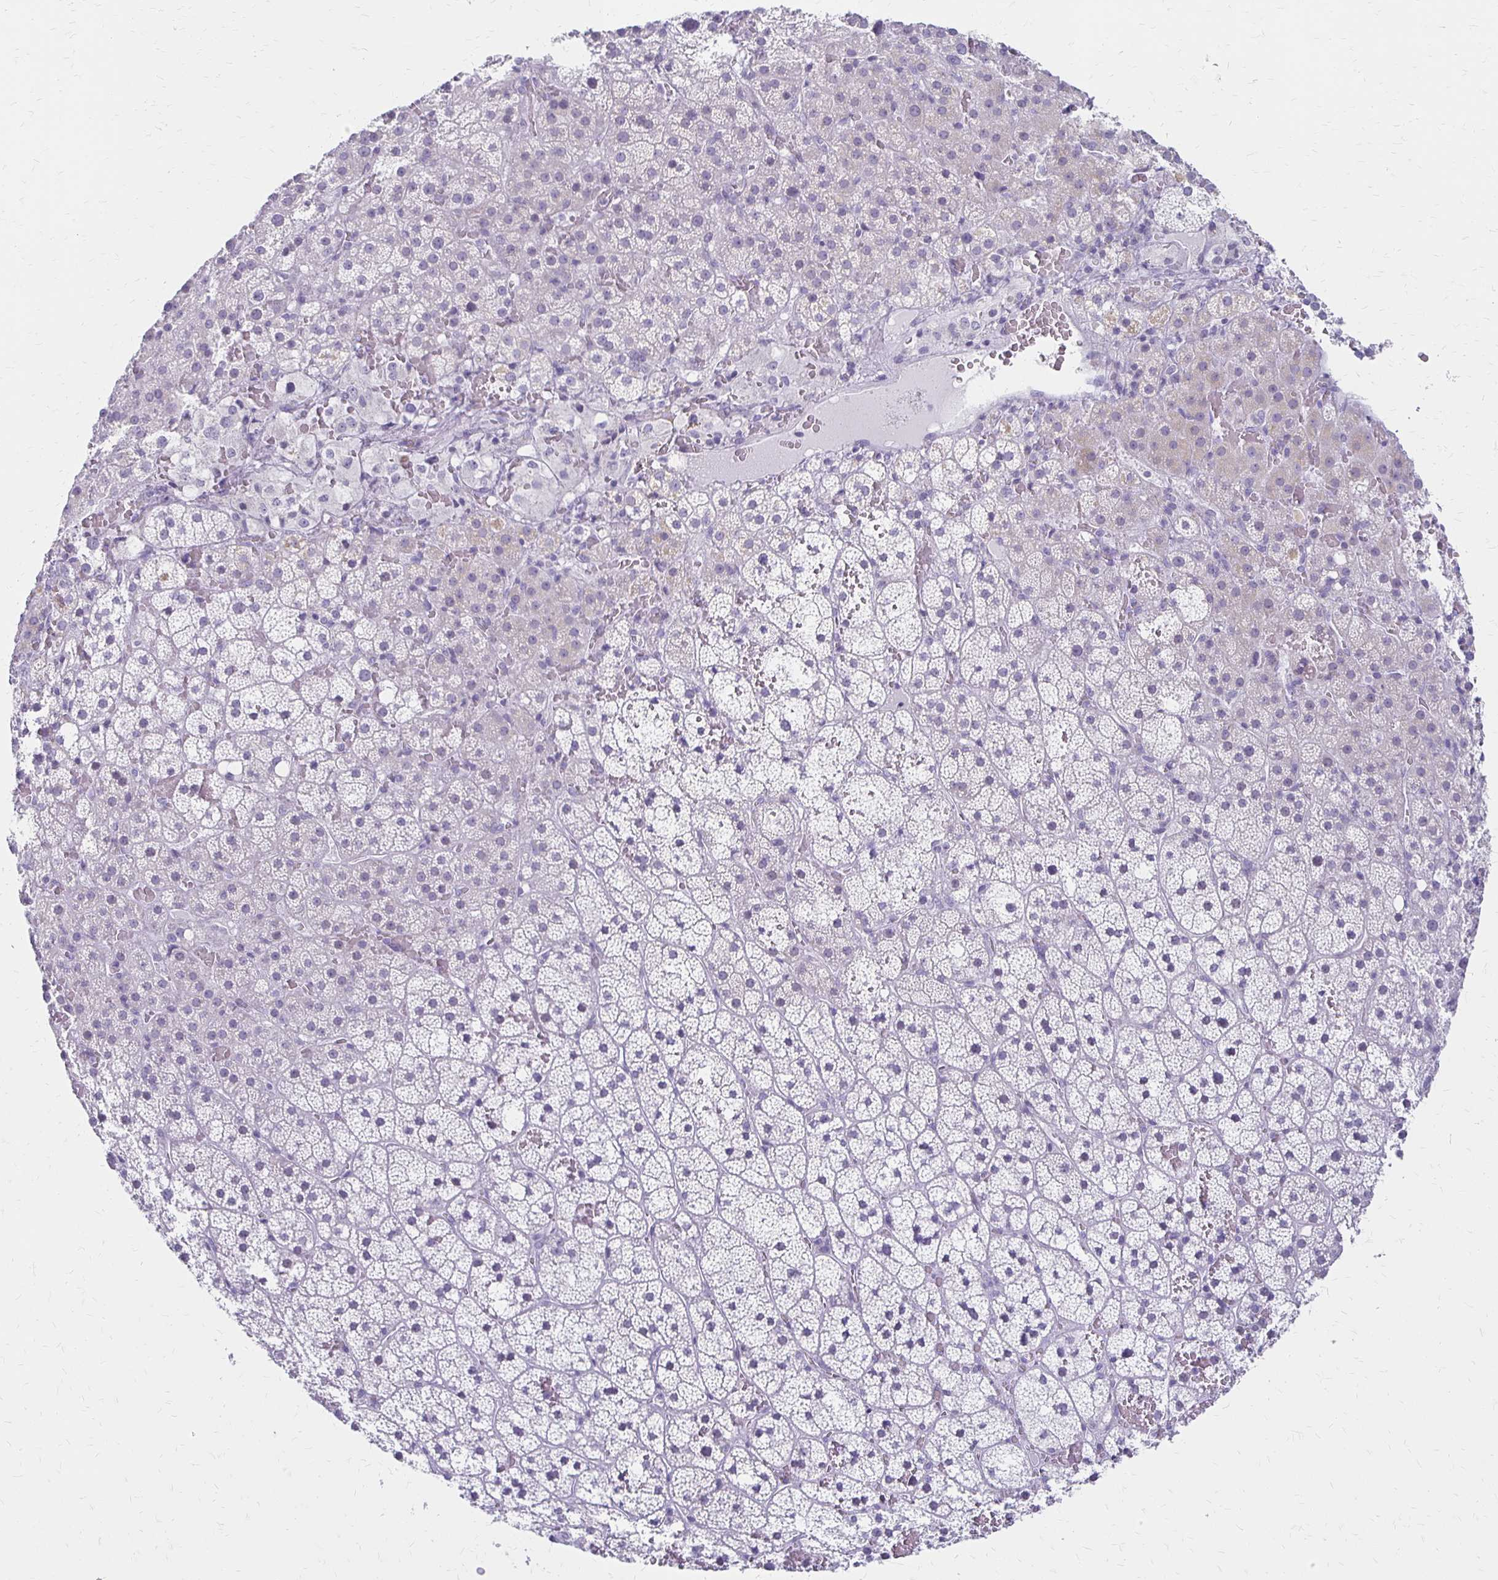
{"staining": {"intensity": "negative", "quantity": "none", "location": "none"}, "tissue": "adrenal gland", "cell_type": "Glandular cells", "image_type": "normal", "snomed": [{"axis": "morphology", "description": "Normal tissue, NOS"}, {"axis": "topography", "description": "Adrenal gland"}], "caption": "This is a micrograph of IHC staining of unremarkable adrenal gland, which shows no expression in glandular cells.", "gene": "IVL", "patient": {"sex": "male", "age": 53}}